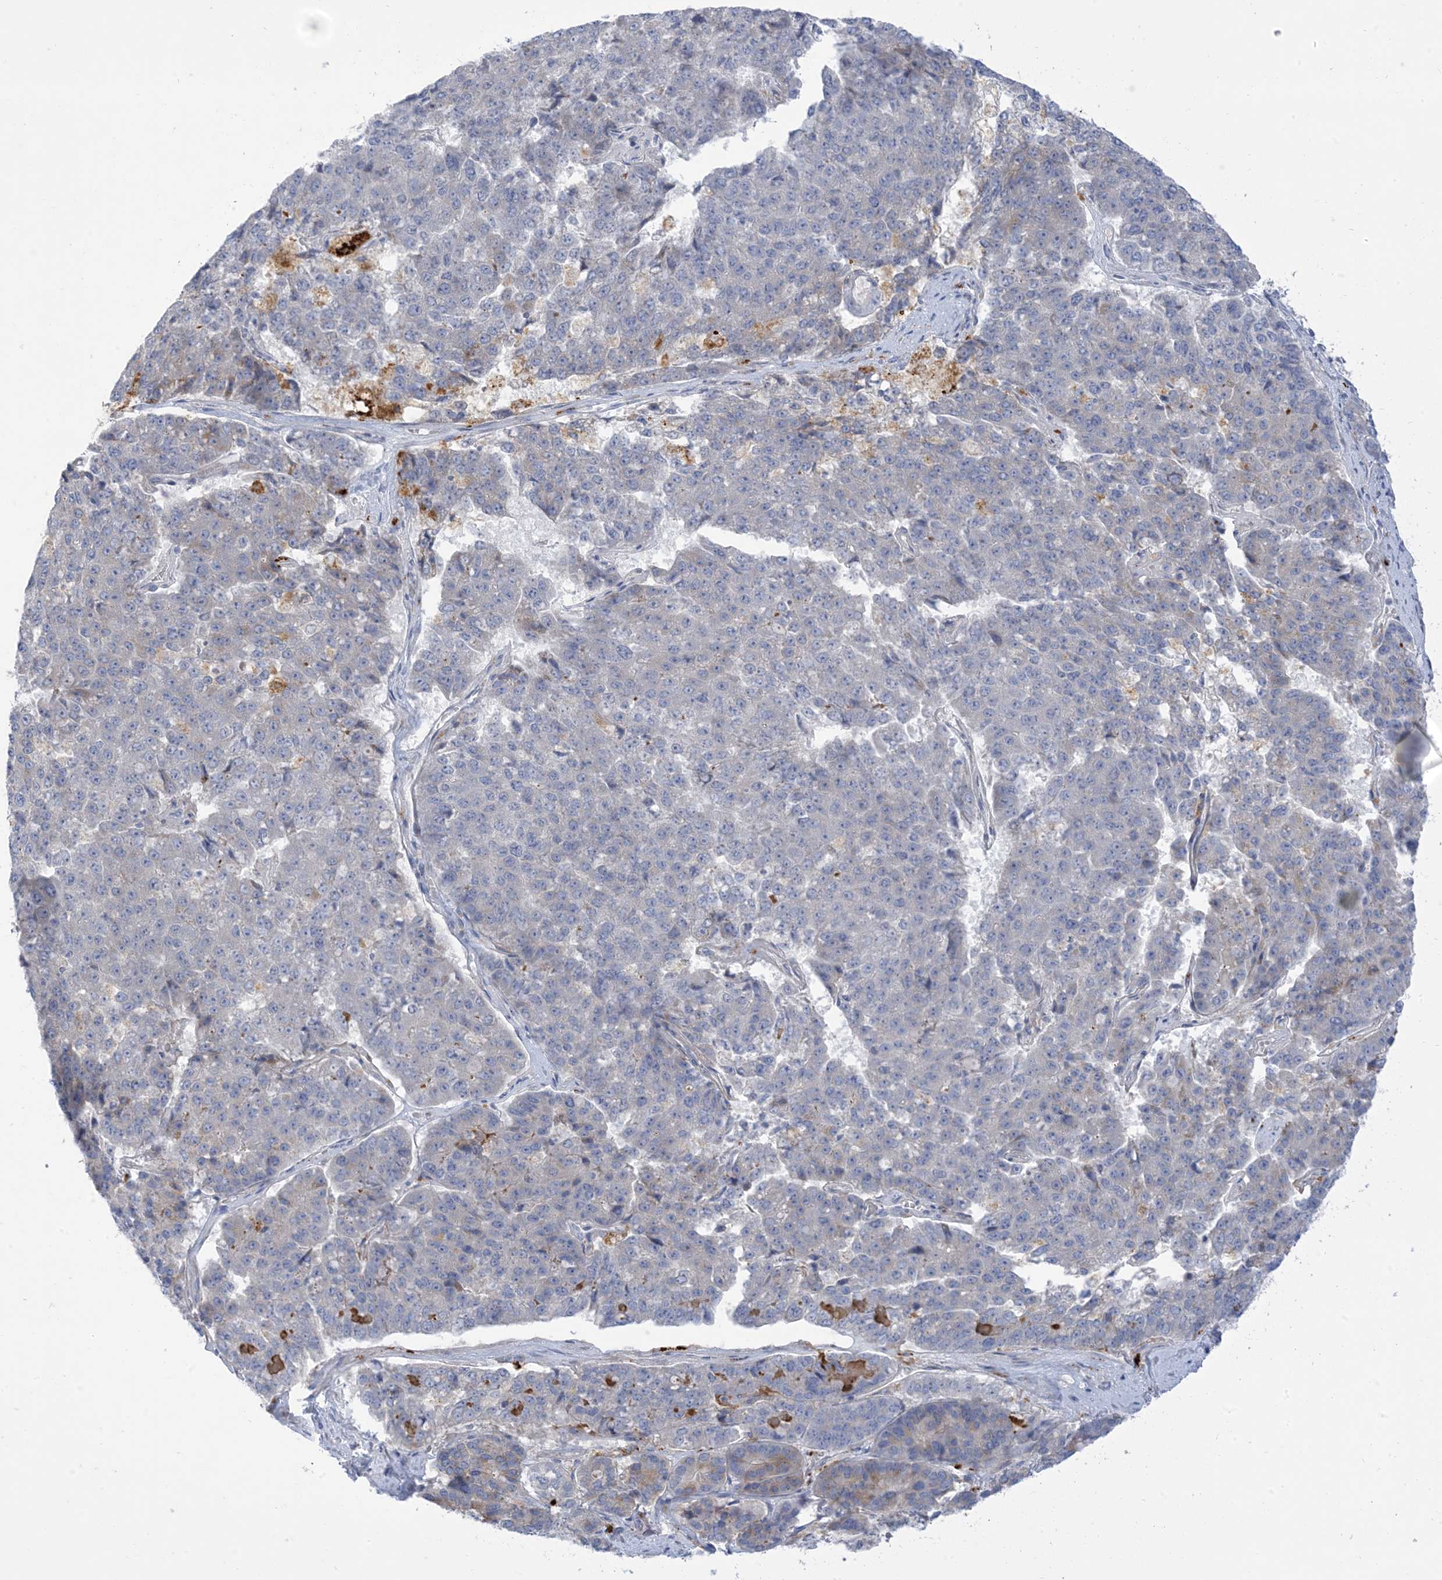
{"staining": {"intensity": "negative", "quantity": "none", "location": "none"}, "tissue": "pancreatic cancer", "cell_type": "Tumor cells", "image_type": "cancer", "snomed": [{"axis": "morphology", "description": "Adenocarcinoma, NOS"}, {"axis": "topography", "description": "Pancreas"}], "caption": "Immunohistochemistry of human adenocarcinoma (pancreatic) exhibits no expression in tumor cells.", "gene": "XIRP2", "patient": {"sex": "male", "age": 50}}